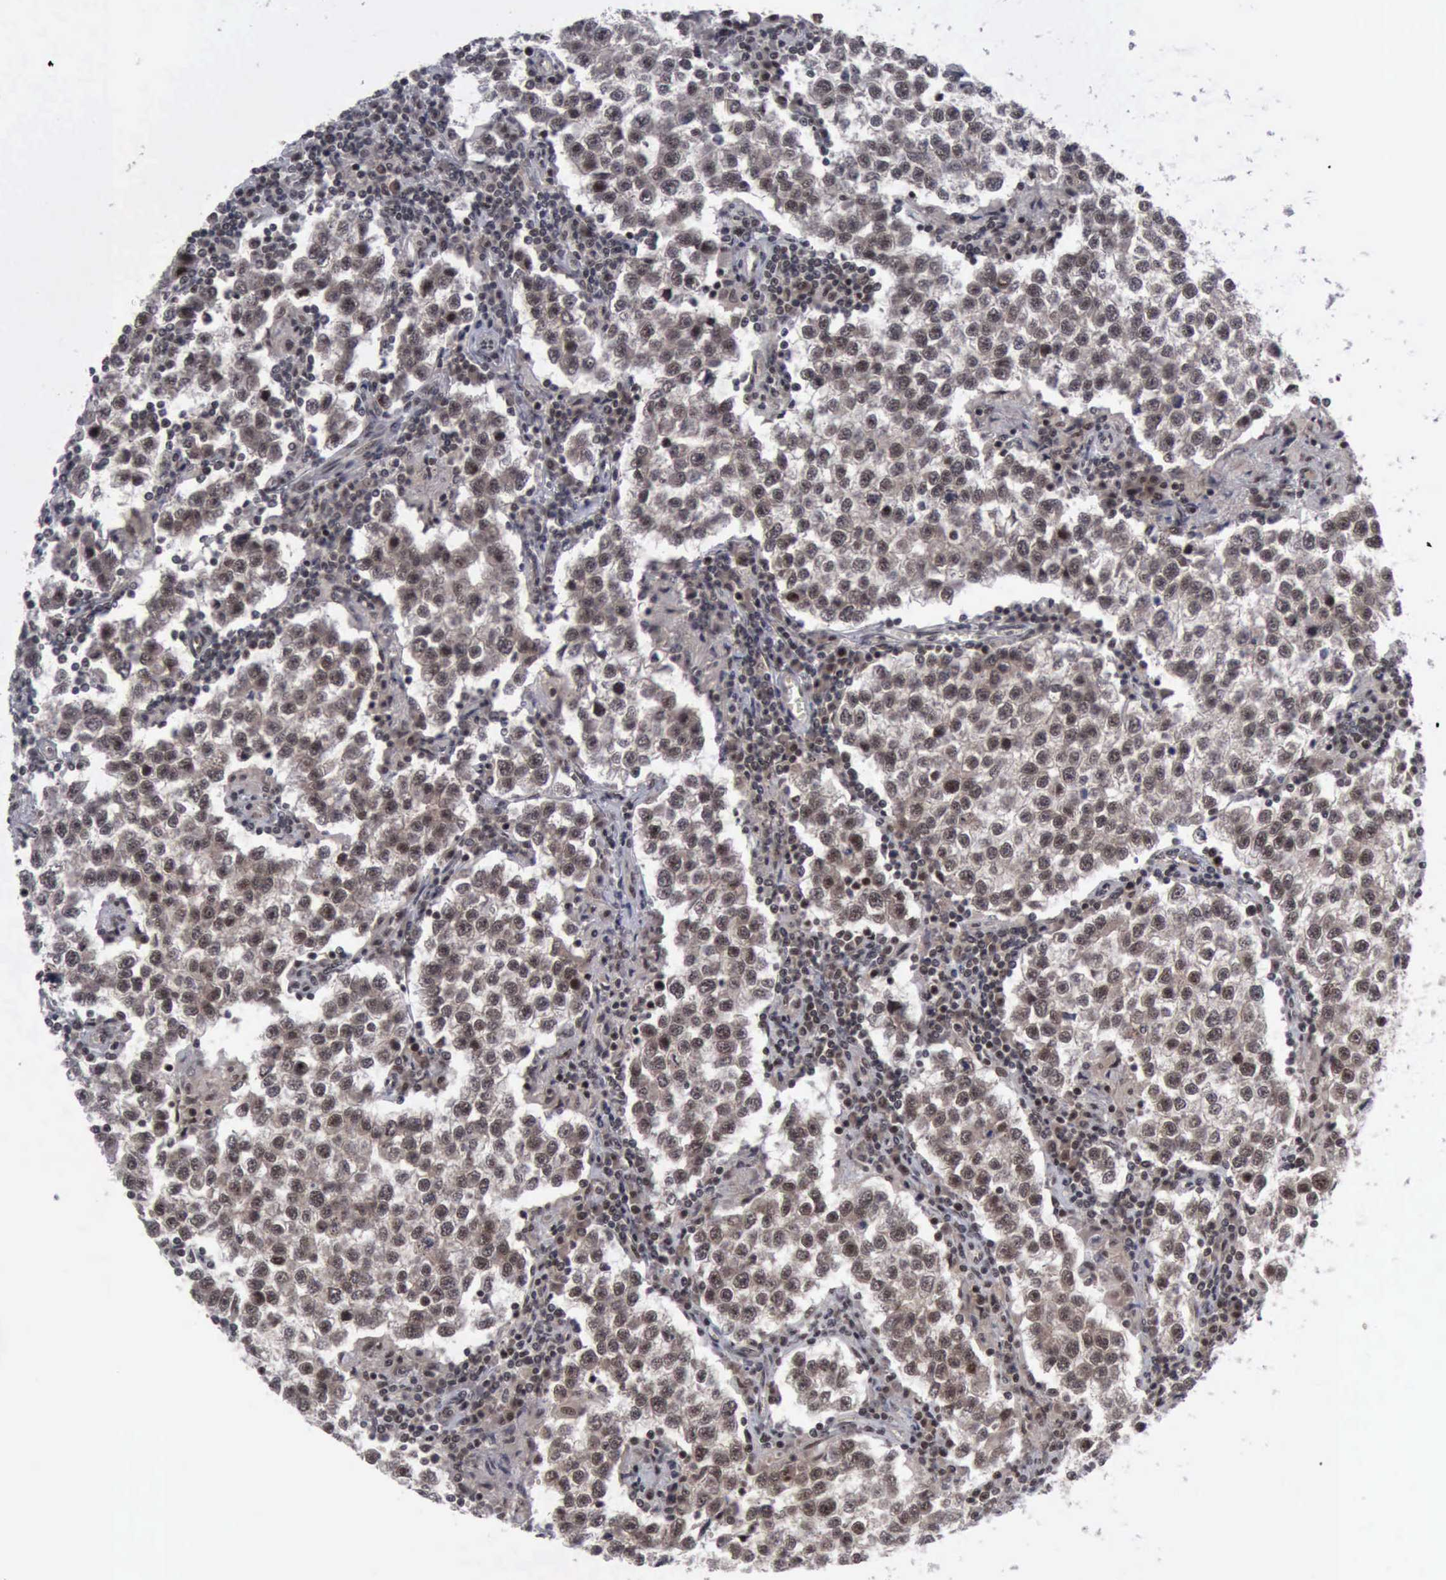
{"staining": {"intensity": "moderate", "quantity": ">75%", "location": "cytoplasmic/membranous,nuclear"}, "tissue": "testis cancer", "cell_type": "Tumor cells", "image_type": "cancer", "snomed": [{"axis": "morphology", "description": "Seminoma, NOS"}, {"axis": "topography", "description": "Testis"}], "caption": "The micrograph shows a brown stain indicating the presence of a protein in the cytoplasmic/membranous and nuclear of tumor cells in testis seminoma. Using DAB (brown) and hematoxylin (blue) stains, captured at high magnification using brightfield microscopy.", "gene": "ATM", "patient": {"sex": "male", "age": 36}}